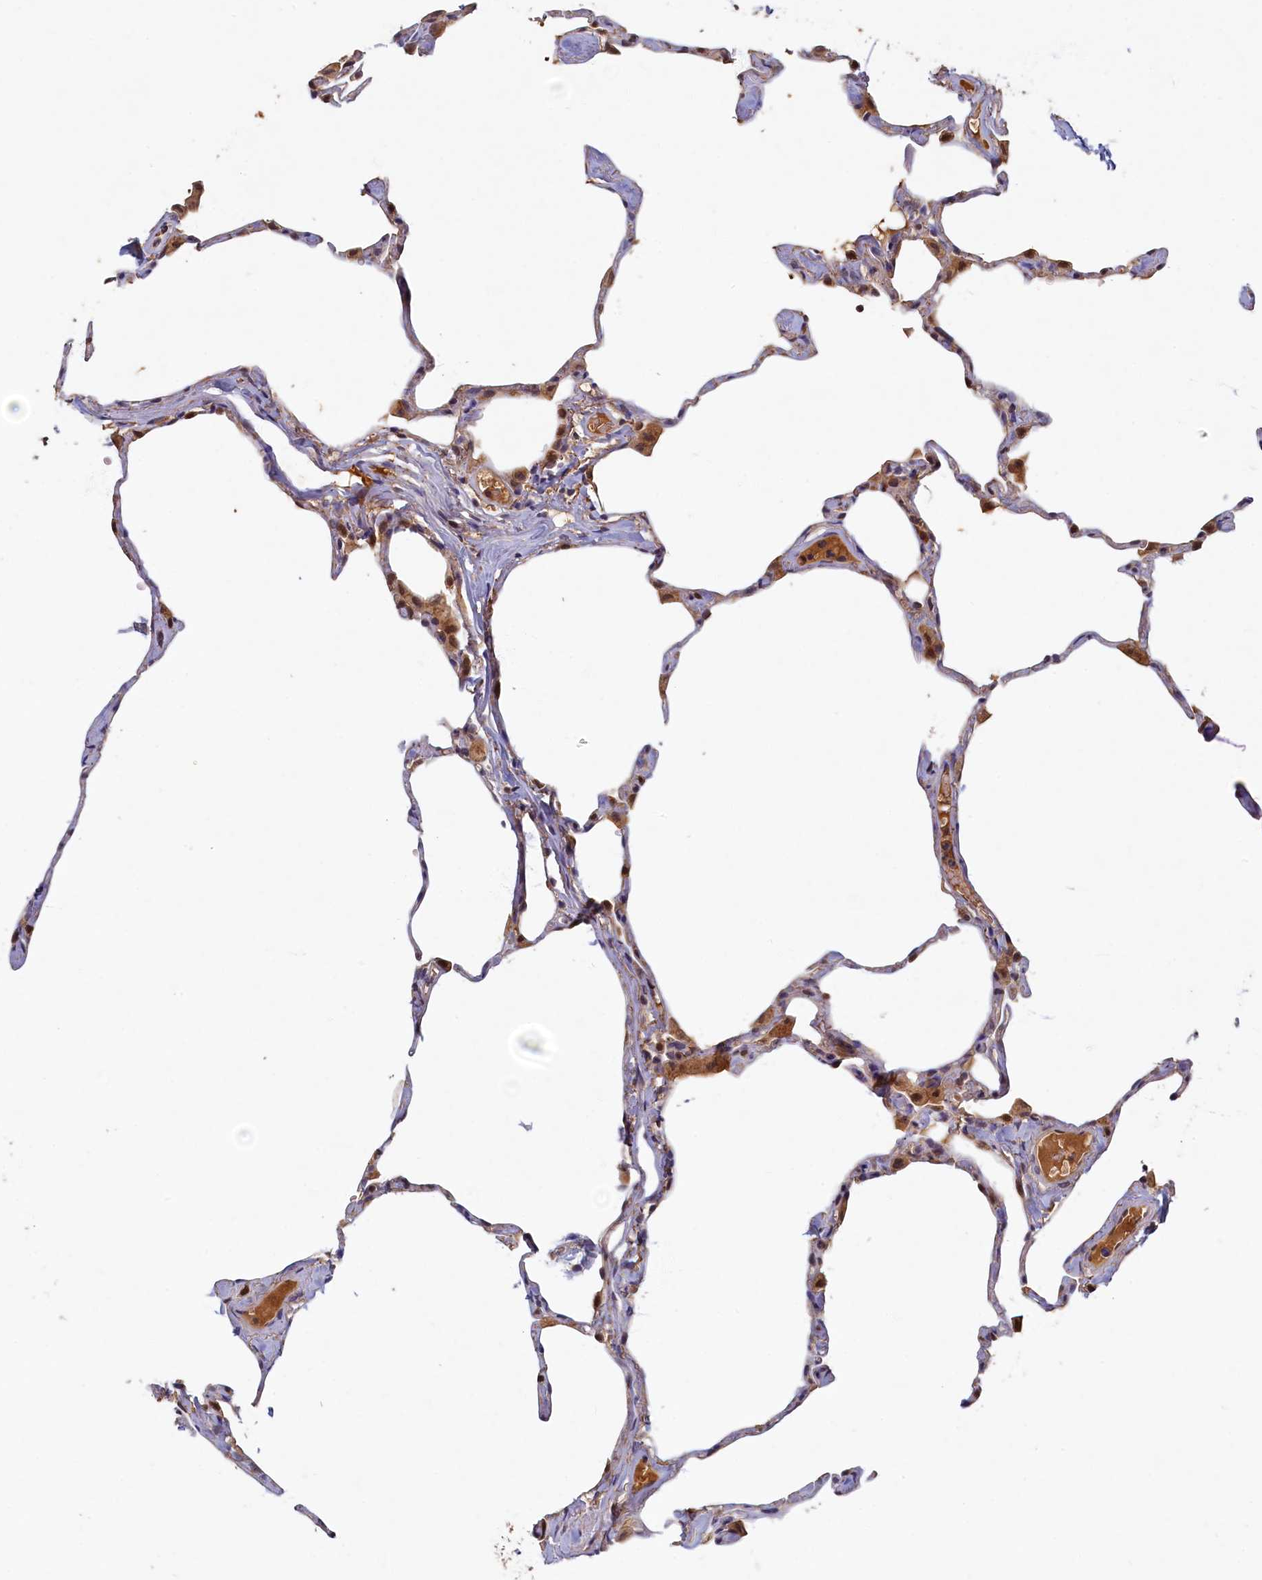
{"staining": {"intensity": "weak", "quantity": "25%-75%", "location": "cytoplasmic/membranous"}, "tissue": "lung", "cell_type": "Alveolar cells", "image_type": "normal", "snomed": [{"axis": "morphology", "description": "Normal tissue, NOS"}, {"axis": "topography", "description": "Lung"}], "caption": "Lung was stained to show a protein in brown. There is low levels of weak cytoplasmic/membranous positivity in about 25%-75% of alveolar cells.", "gene": "LCMT2", "patient": {"sex": "male", "age": 65}}